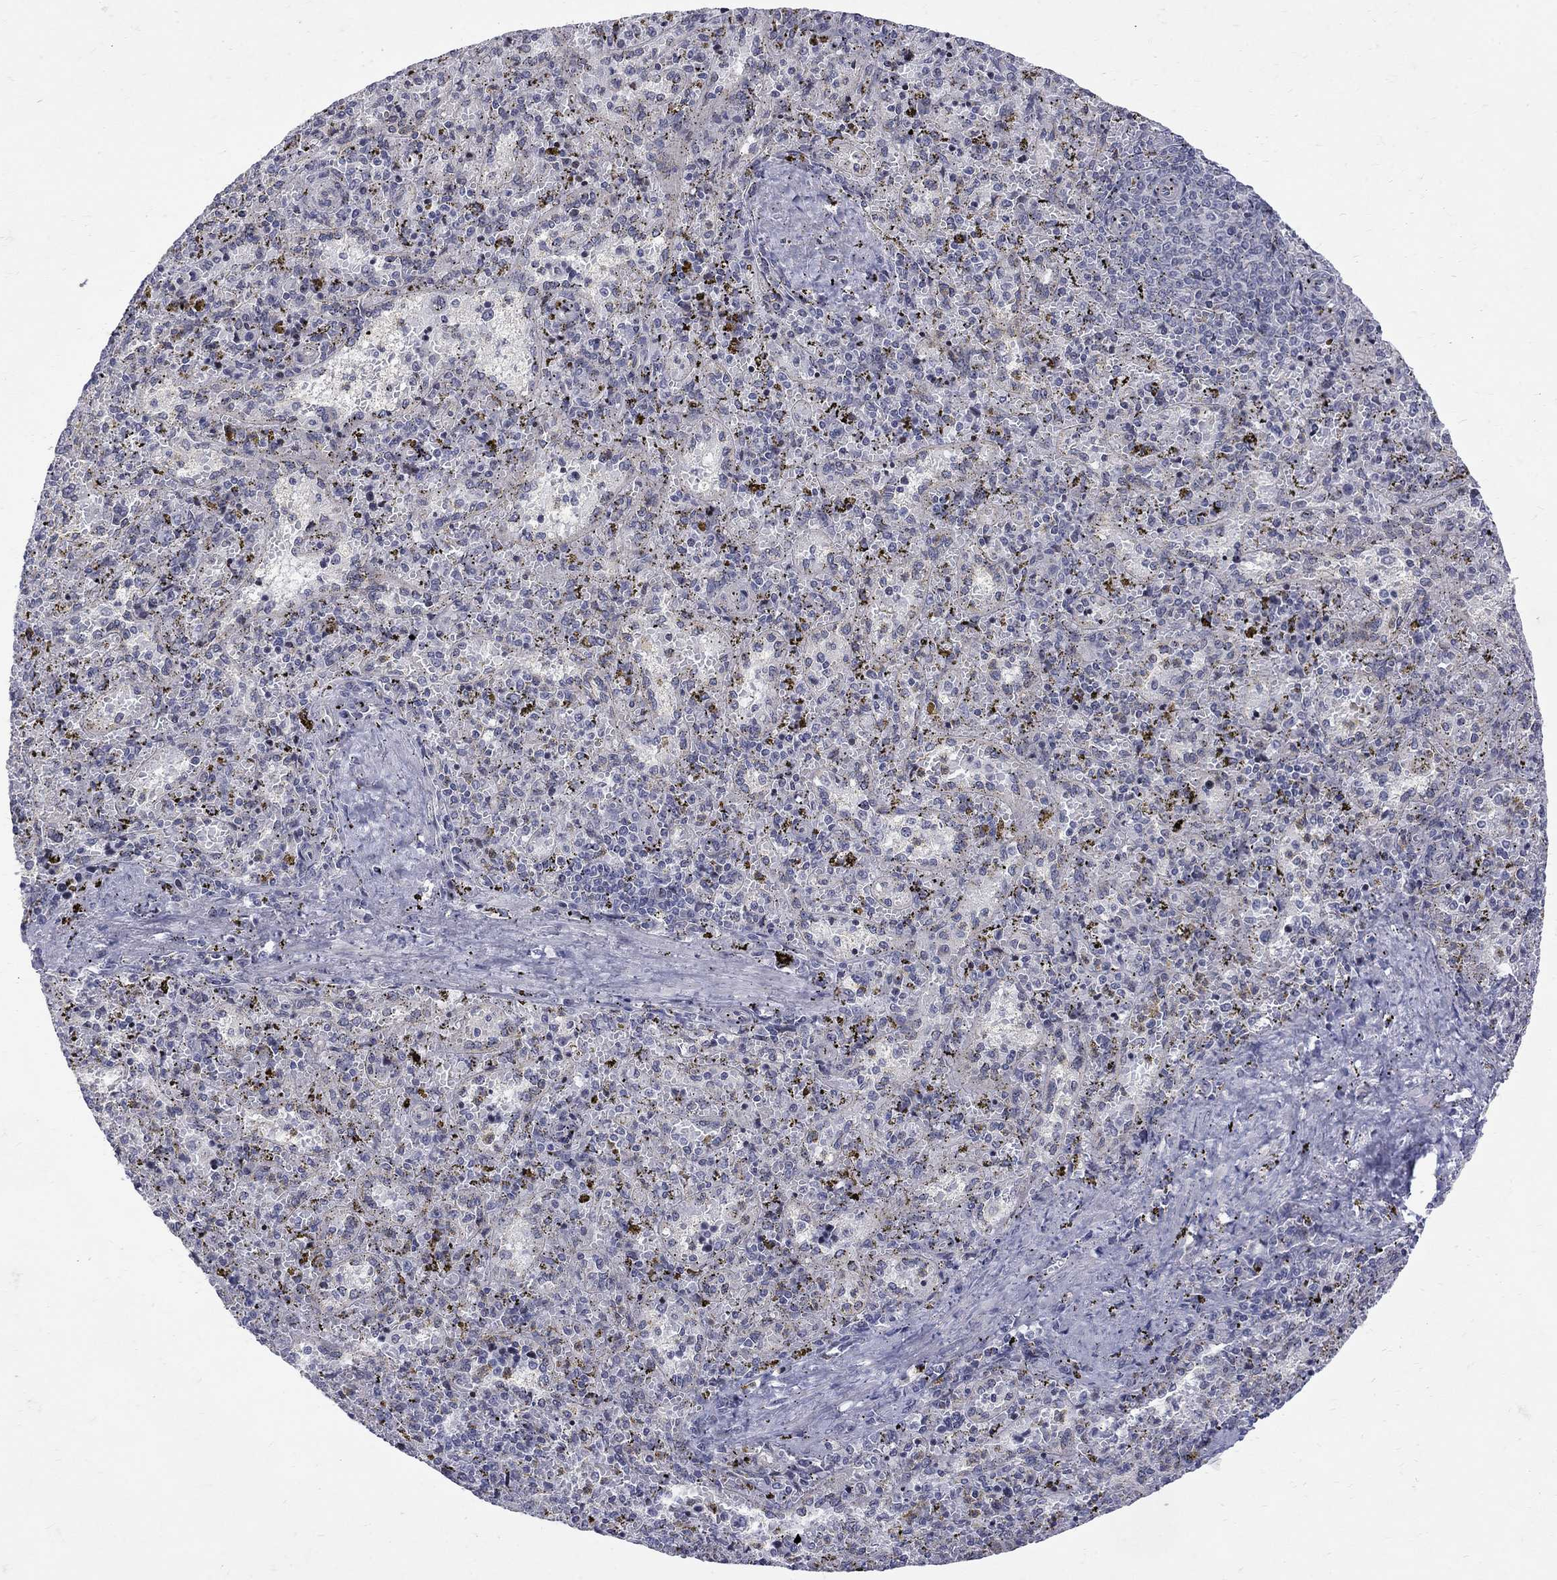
{"staining": {"intensity": "negative", "quantity": "none", "location": "none"}, "tissue": "spleen", "cell_type": "Cells in red pulp", "image_type": "normal", "snomed": [{"axis": "morphology", "description": "Normal tissue, NOS"}, {"axis": "topography", "description": "Spleen"}], "caption": "A high-resolution photomicrograph shows immunohistochemistry staining of benign spleen, which shows no significant staining in cells in red pulp.", "gene": "SH2B1", "patient": {"sex": "female", "age": 50}}